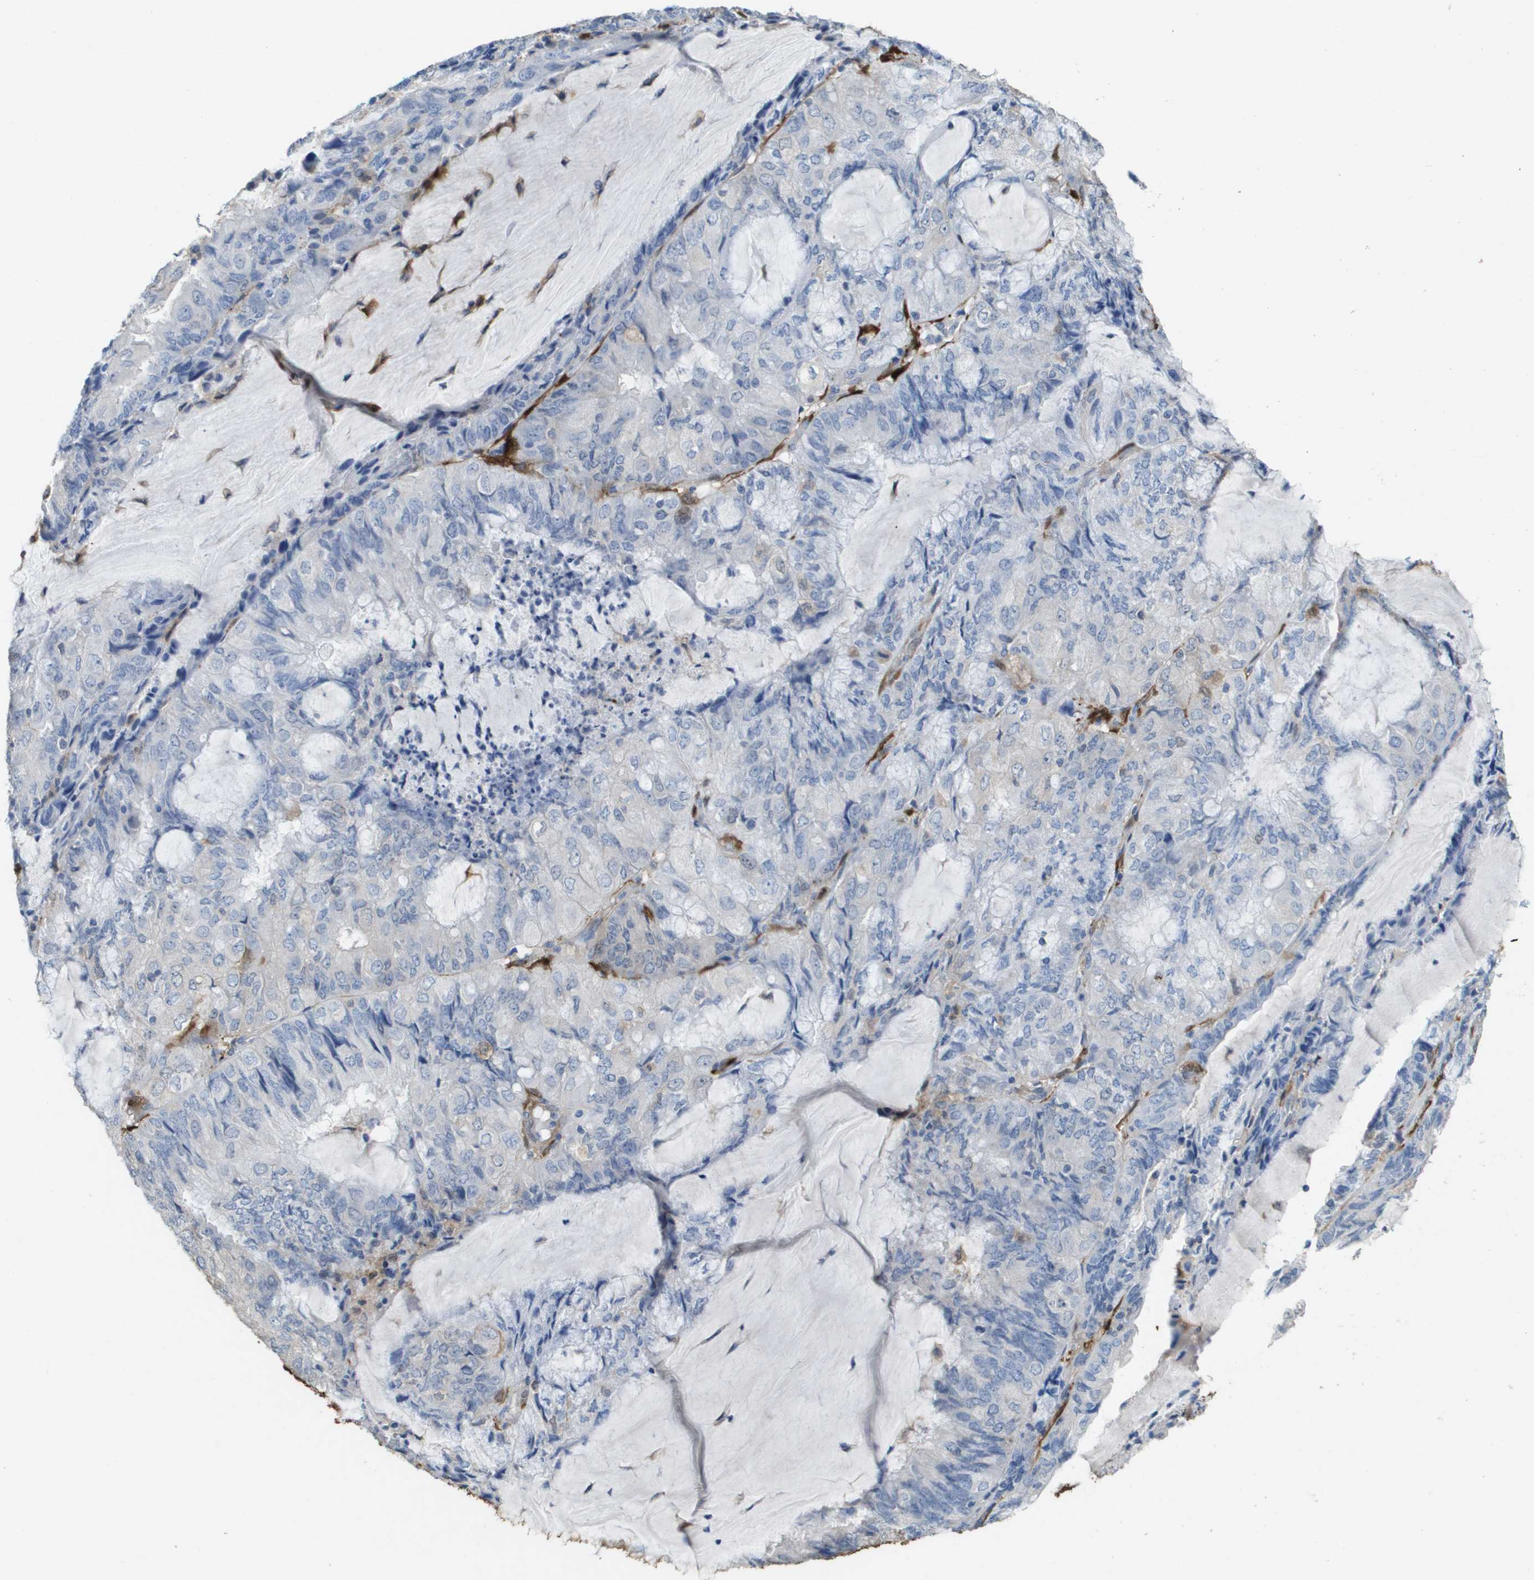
{"staining": {"intensity": "negative", "quantity": "none", "location": "none"}, "tissue": "endometrial cancer", "cell_type": "Tumor cells", "image_type": "cancer", "snomed": [{"axis": "morphology", "description": "Adenocarcinoma, NOS"}, {"axis": "topography", "description": "Endometrium"}], "caption": "A photomicrograph of human endometrial cancer is negative for staining in tumor cells.", "gene": "FABP5", "patient": {"sex": "female", "age": 81}}